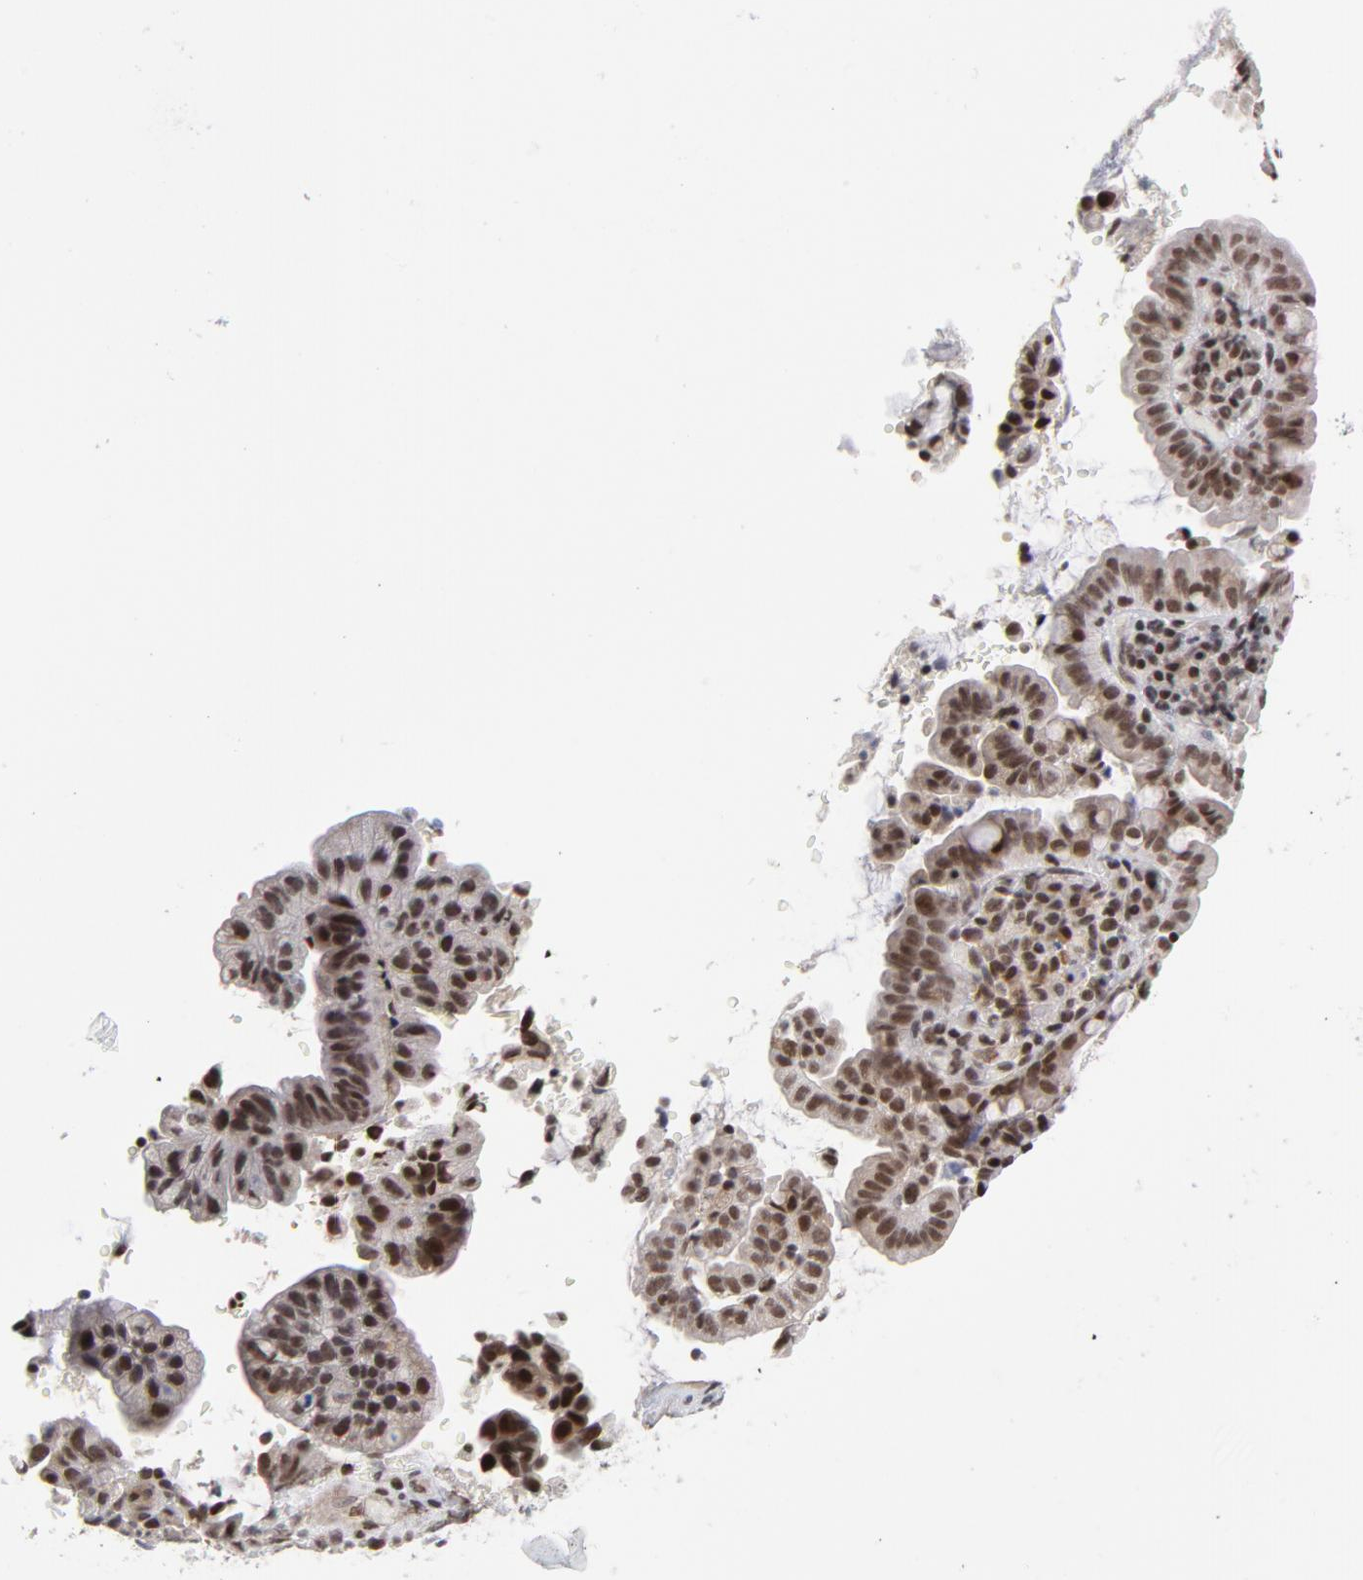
{"staining": {"intensity": "strong", "quantity": ">75%", "location": "nuclear"}, "tissue": "pancreatic cancer", "cell_type": "Tumor cells", "image_type": "cancer", "snomed": [{"axis": "morphology", "description": "Adenocarcinoma, NOS"}, {"axis": "topography", "description": "Pancreas"}], "caption": "Immunohistochemical staining of adenocarcinoma (pancreatic) reveals high levels of strong nuclear protein expression in approximately >75% of tumor cells.", "gene": "CTCF", "patient": {"sex": "male", "age": 82}}